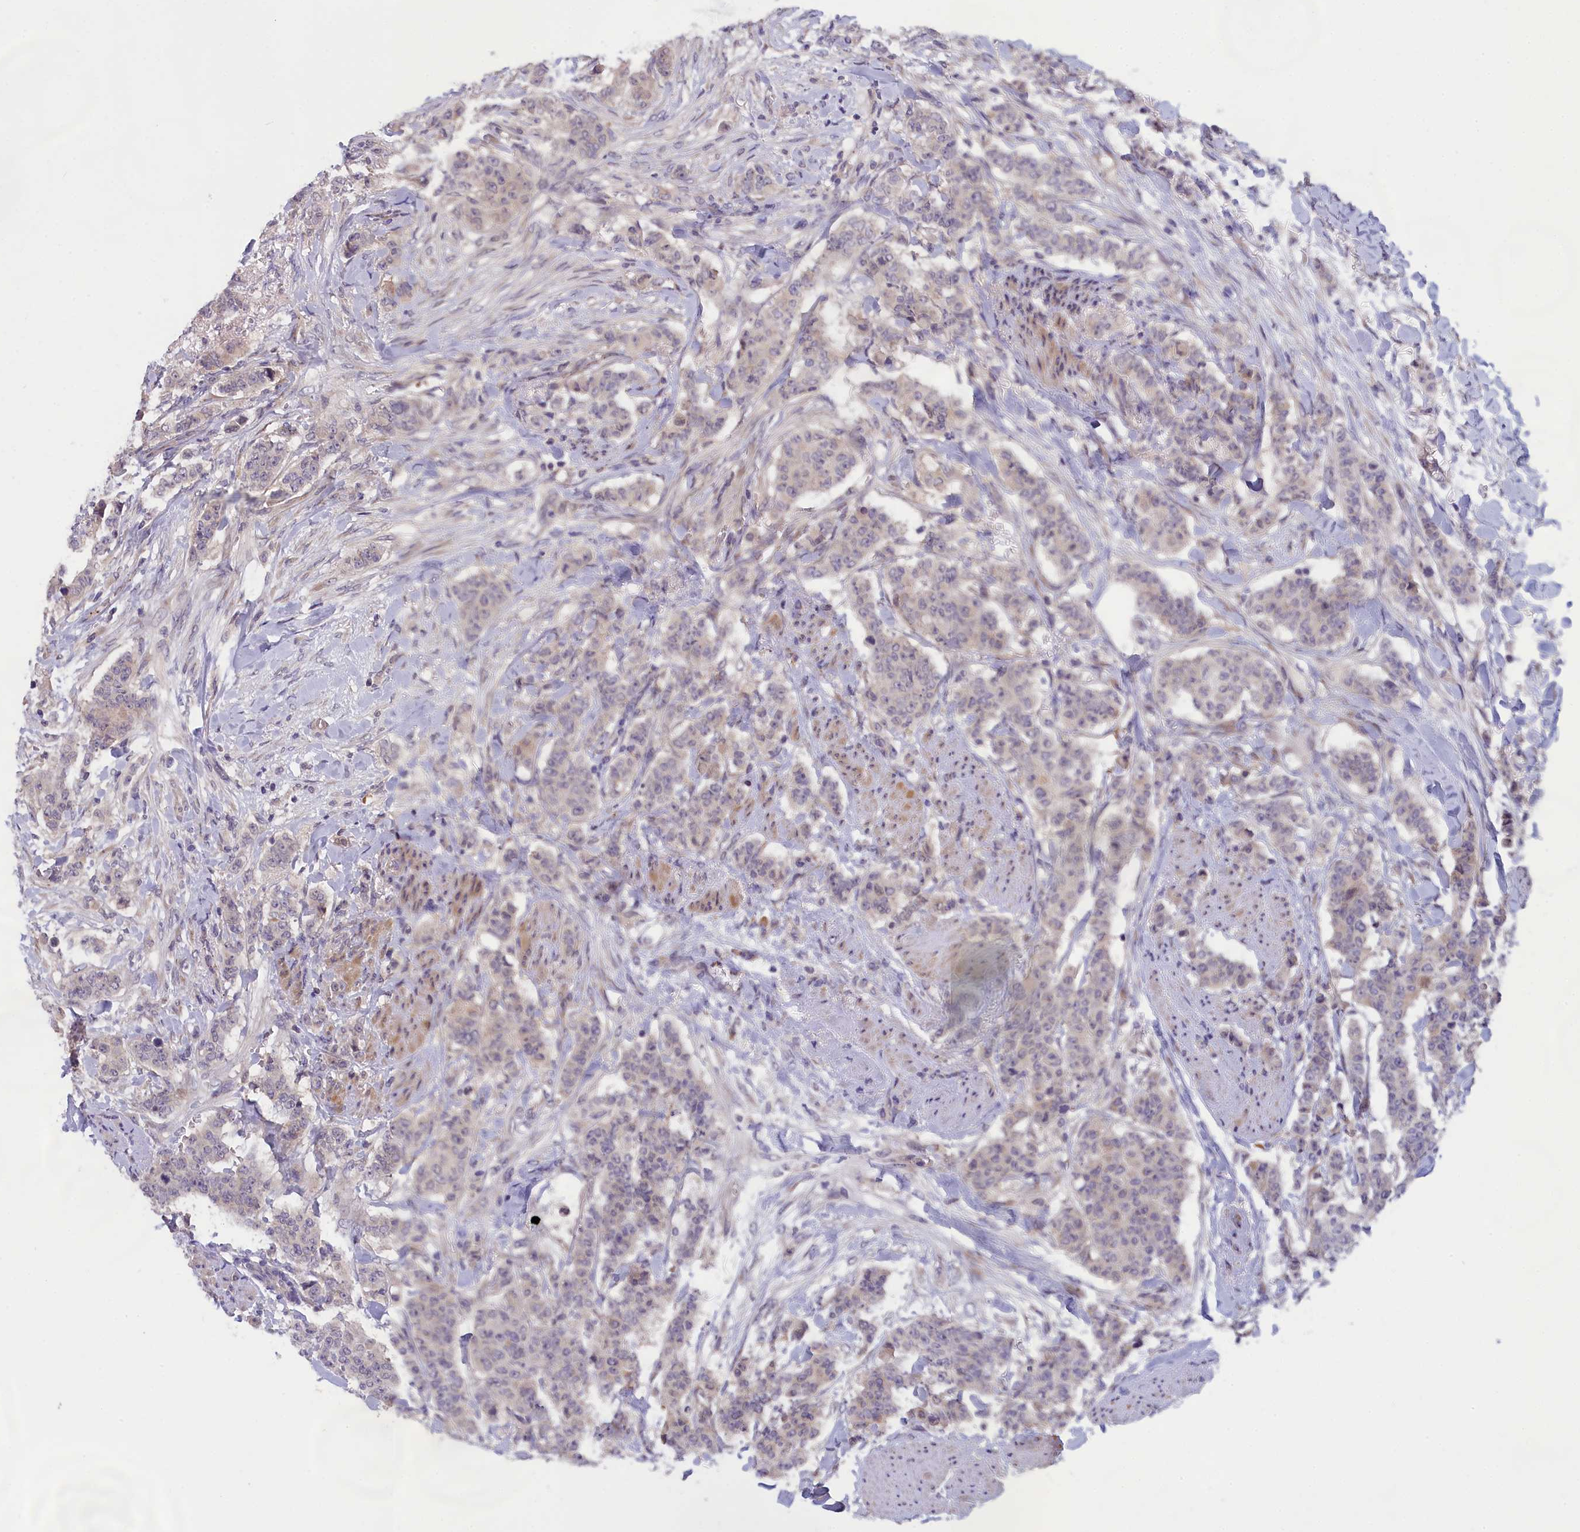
{"staining": {"intensity": "weak", "quantity": "<25%", "location": "cytoplasmic/membranous"}, "tissue": "breast cancer", "cell_type": "Tumor cells", "image_type": "cancer", "snomed": [{"axis": "morphology", "description": "Duct carcinoma"}, {"axis": "topography", "description": "Breast"}], "caption": "High power microscopy micrograph of an immunohistochemistry photomicrograph of breast cancer (invasive ductal carcinoma), revealing no significant staining in tumor cells.", "gene": "IGFALS", "patient": {"sex": "female", "age": 40}}